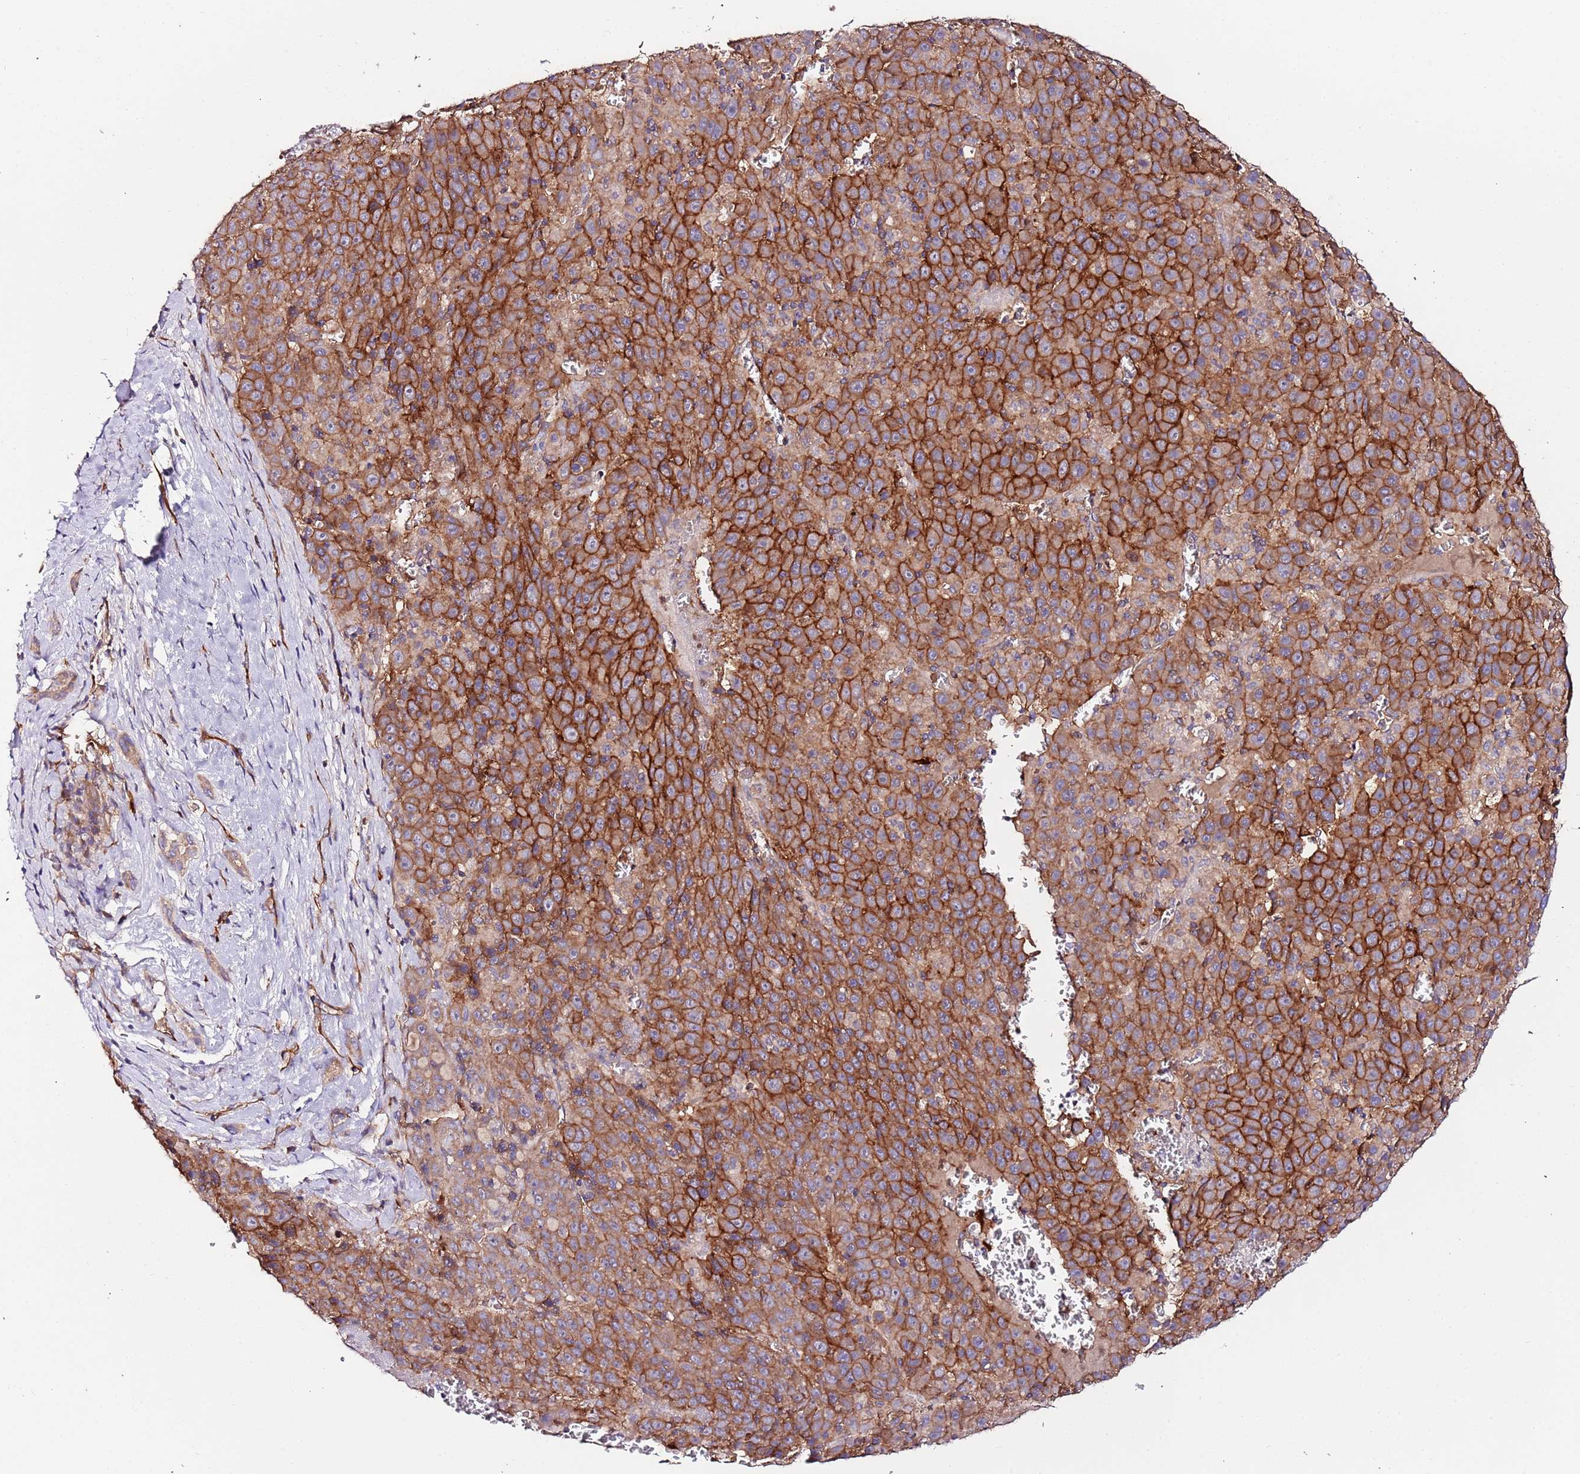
{"staining": {"intensity": "strong", "quantity": "25%-75%", "location": "cytoplasmic/membranous"}, "tissue": "liver cancer", "cell_type": "Tumor cells", "image_type": "cancer", "snomed": [{"axis": "morphology", "description": "Carcinoma, Hepatocellular, NOS"}, {"axis": "topography", "description": "Liver"}], "caption": "IHC histopathology image of liver cancer stained for a protein (brown), which shows high levels of strong cytoplasmic/membranous positivity in about 25%-75% of tumor cells.", "gene": "FLVCR1", "patient": {"sex": "female", "age": 53}}